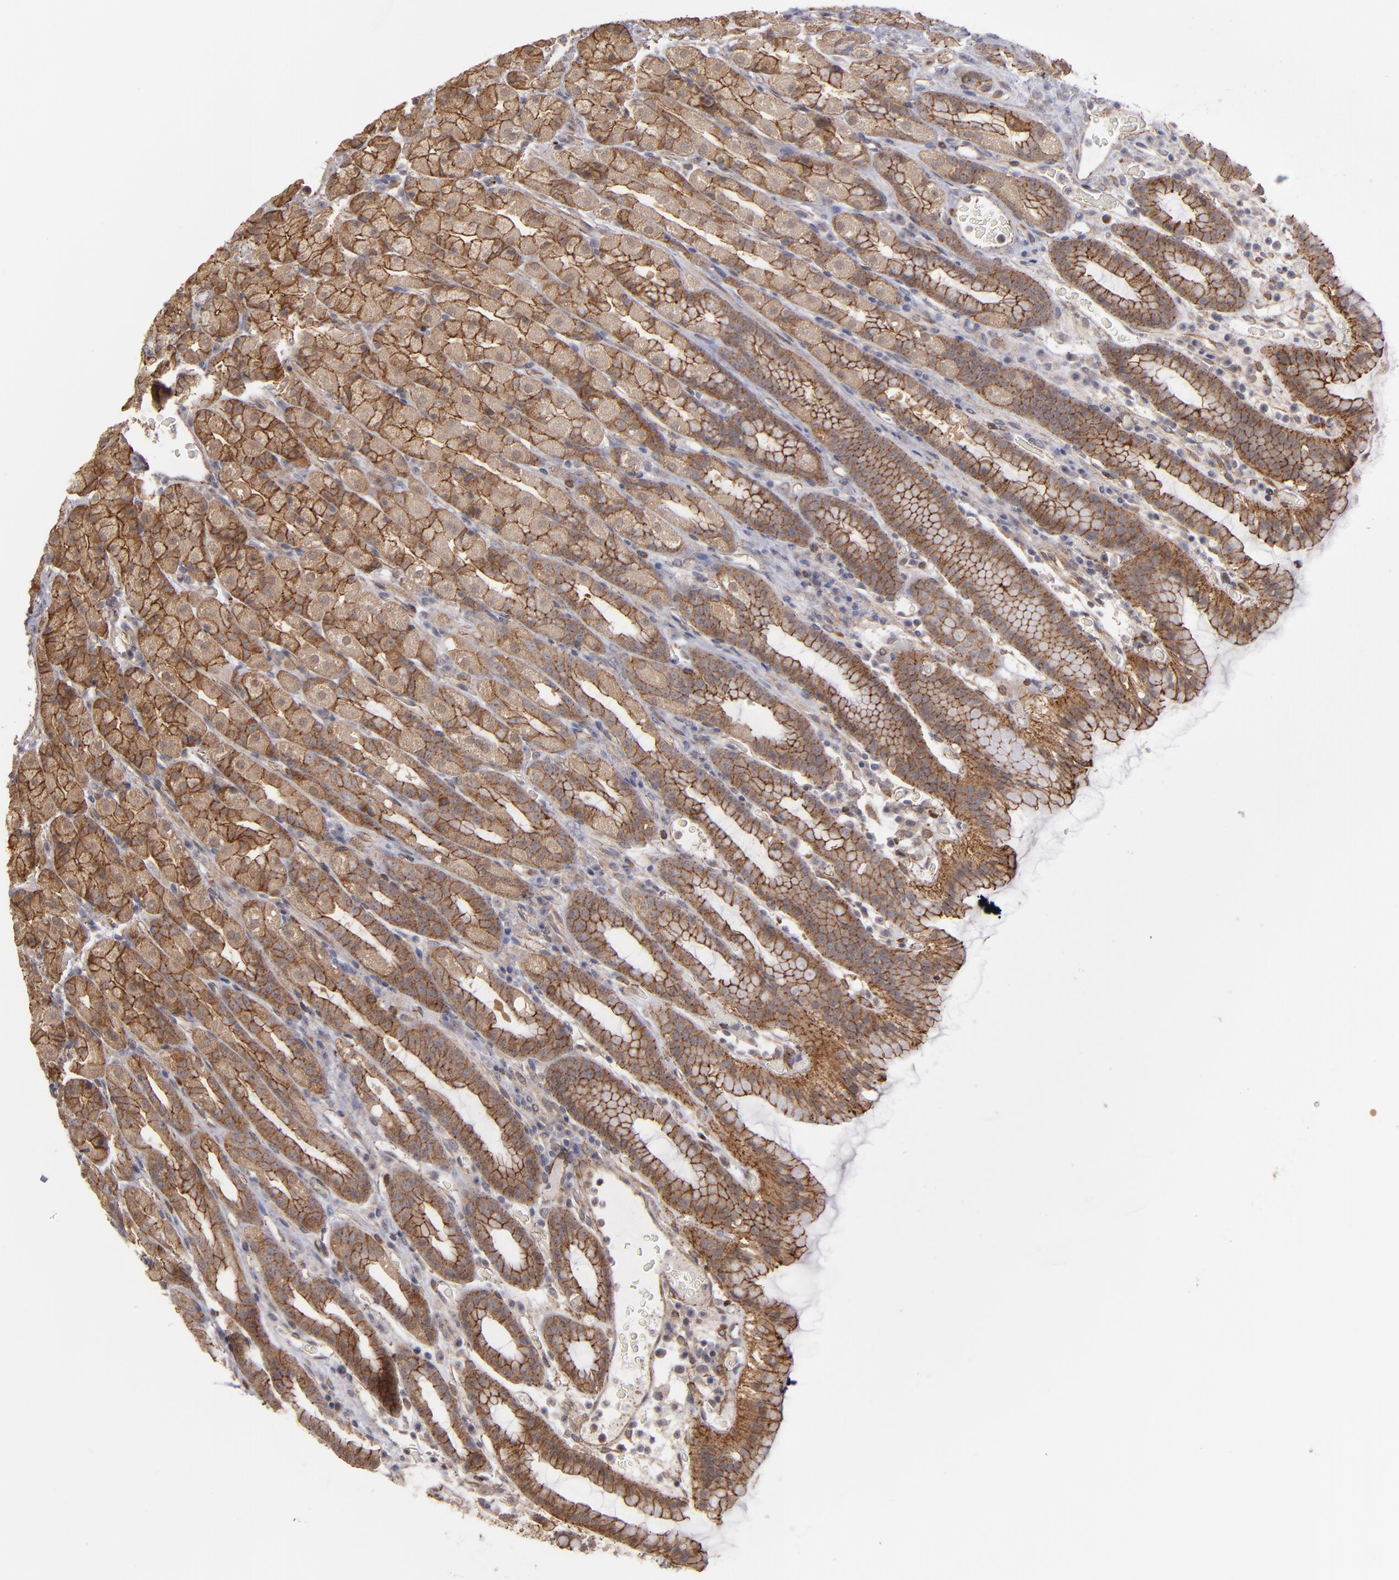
{"staining": {"intensity": "moderate", "quantity": ">75%", "location": "cytoplasmic/membranous"}, "tissue": "stomach", "cell_type": "Glandular cells", "image_type": "normal", "snomed": [{"axis": "morphology", "description": "Normal tissue, NOS"}, {"axis": "topography", "description": "Stomach, upper"}], "caption": "Moderate cytoplasmic/membranous expression is seen in about >75% of glandular cells in unremarkable stomach.", "gene": "TJP1", "patient": {"sex": "male", "age": 68}}